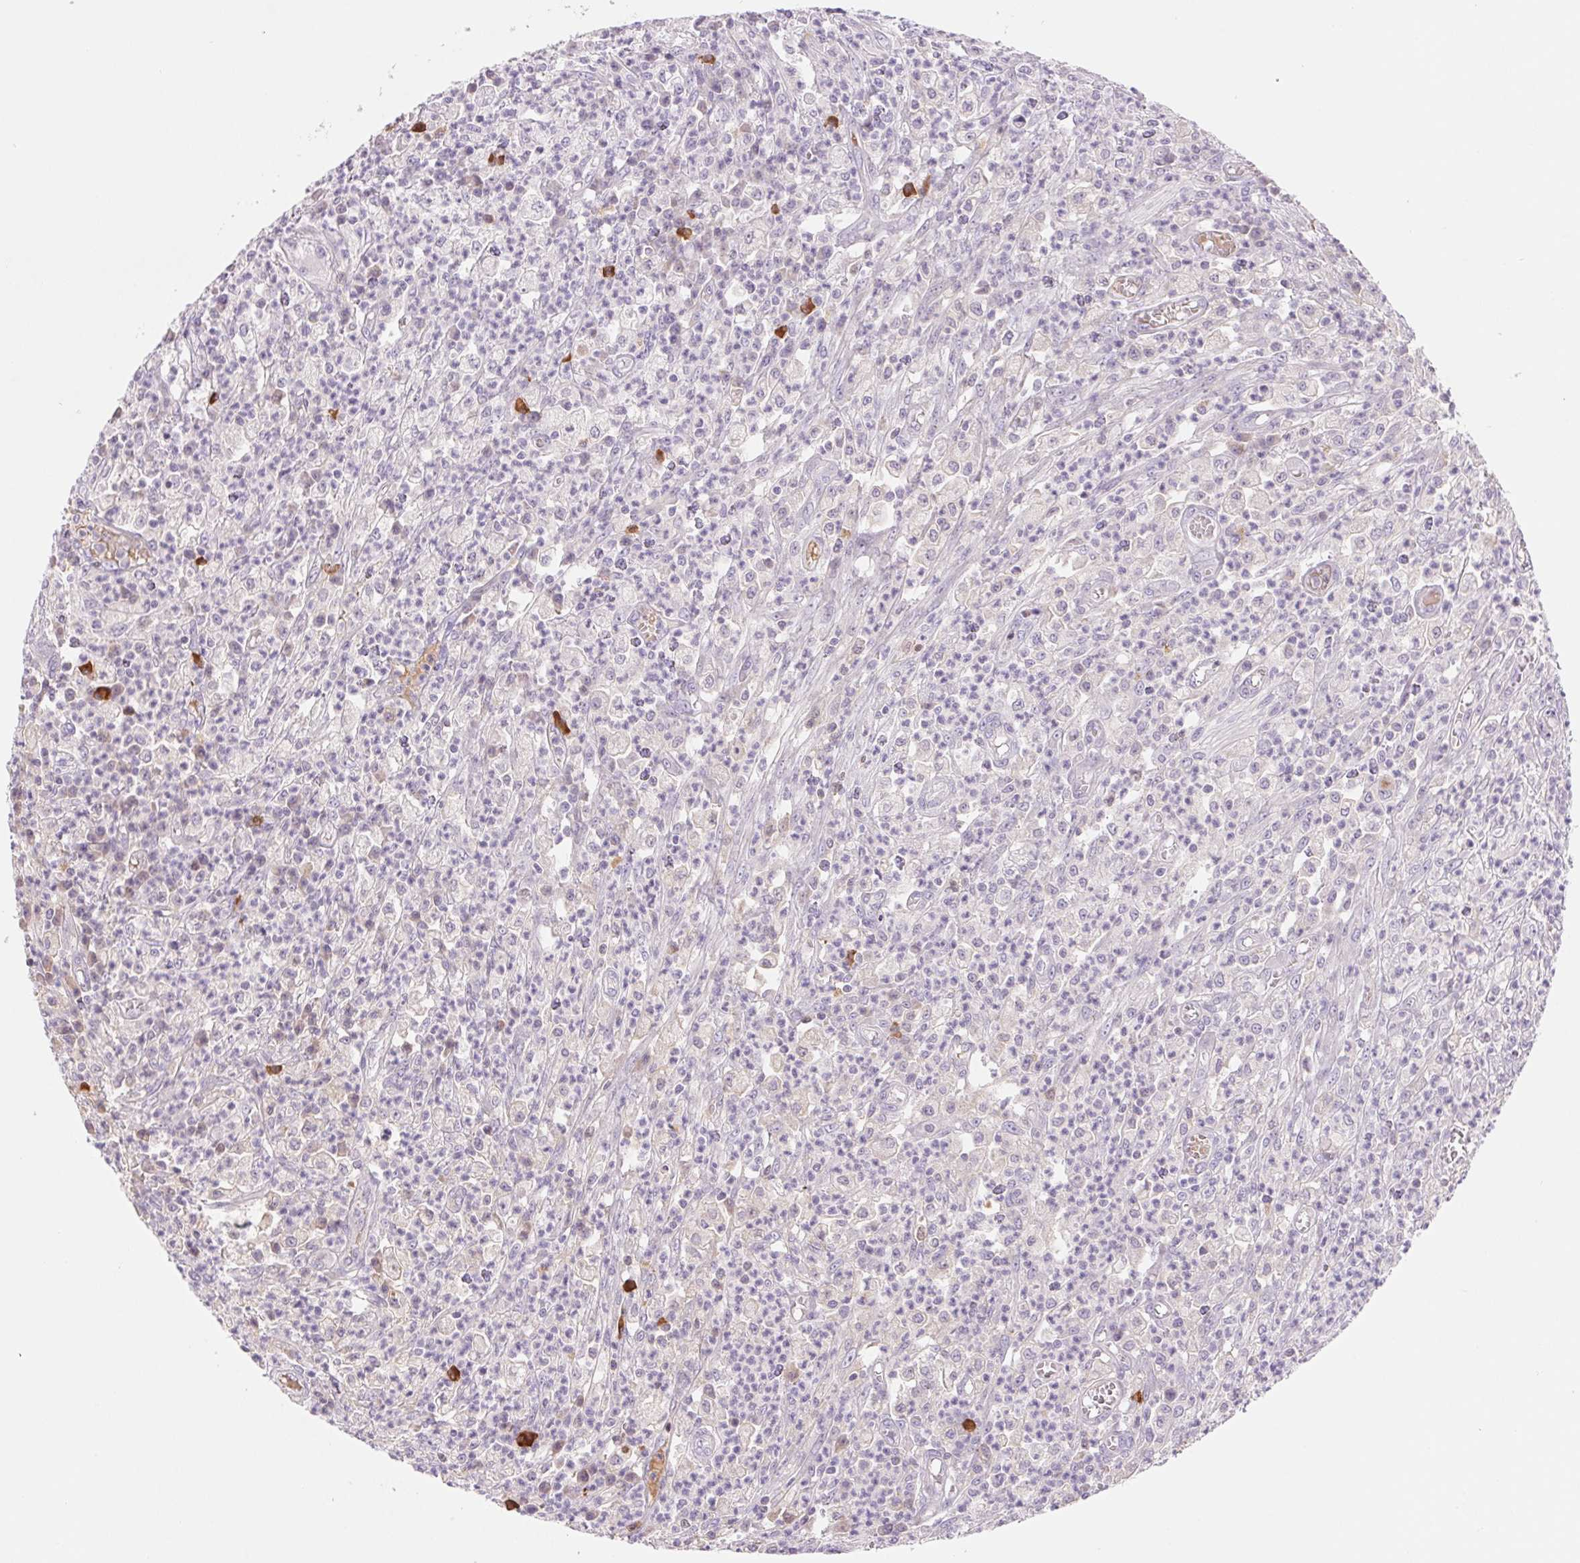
{"staining": {"intensity": "negative", "quantity": "none", "location": "none"}, "tissue": "colorectal cancer", "cell_type": "Tumor cells", "image_type": "cancer", "snomed": [{"axis": "morphology", "description": "Normal tissue, NOS"}, {"axis": "morphology", "description": "Adenocarcinoma, NOS"}, {"axis": "topography", "description": "Colon"}], "caption": "Tumor cells show no significant protein positivity in adenocarcinoma (colorectal).", "gene": "IFIT1B", "patient": {"sex": "male", "age": 65}}